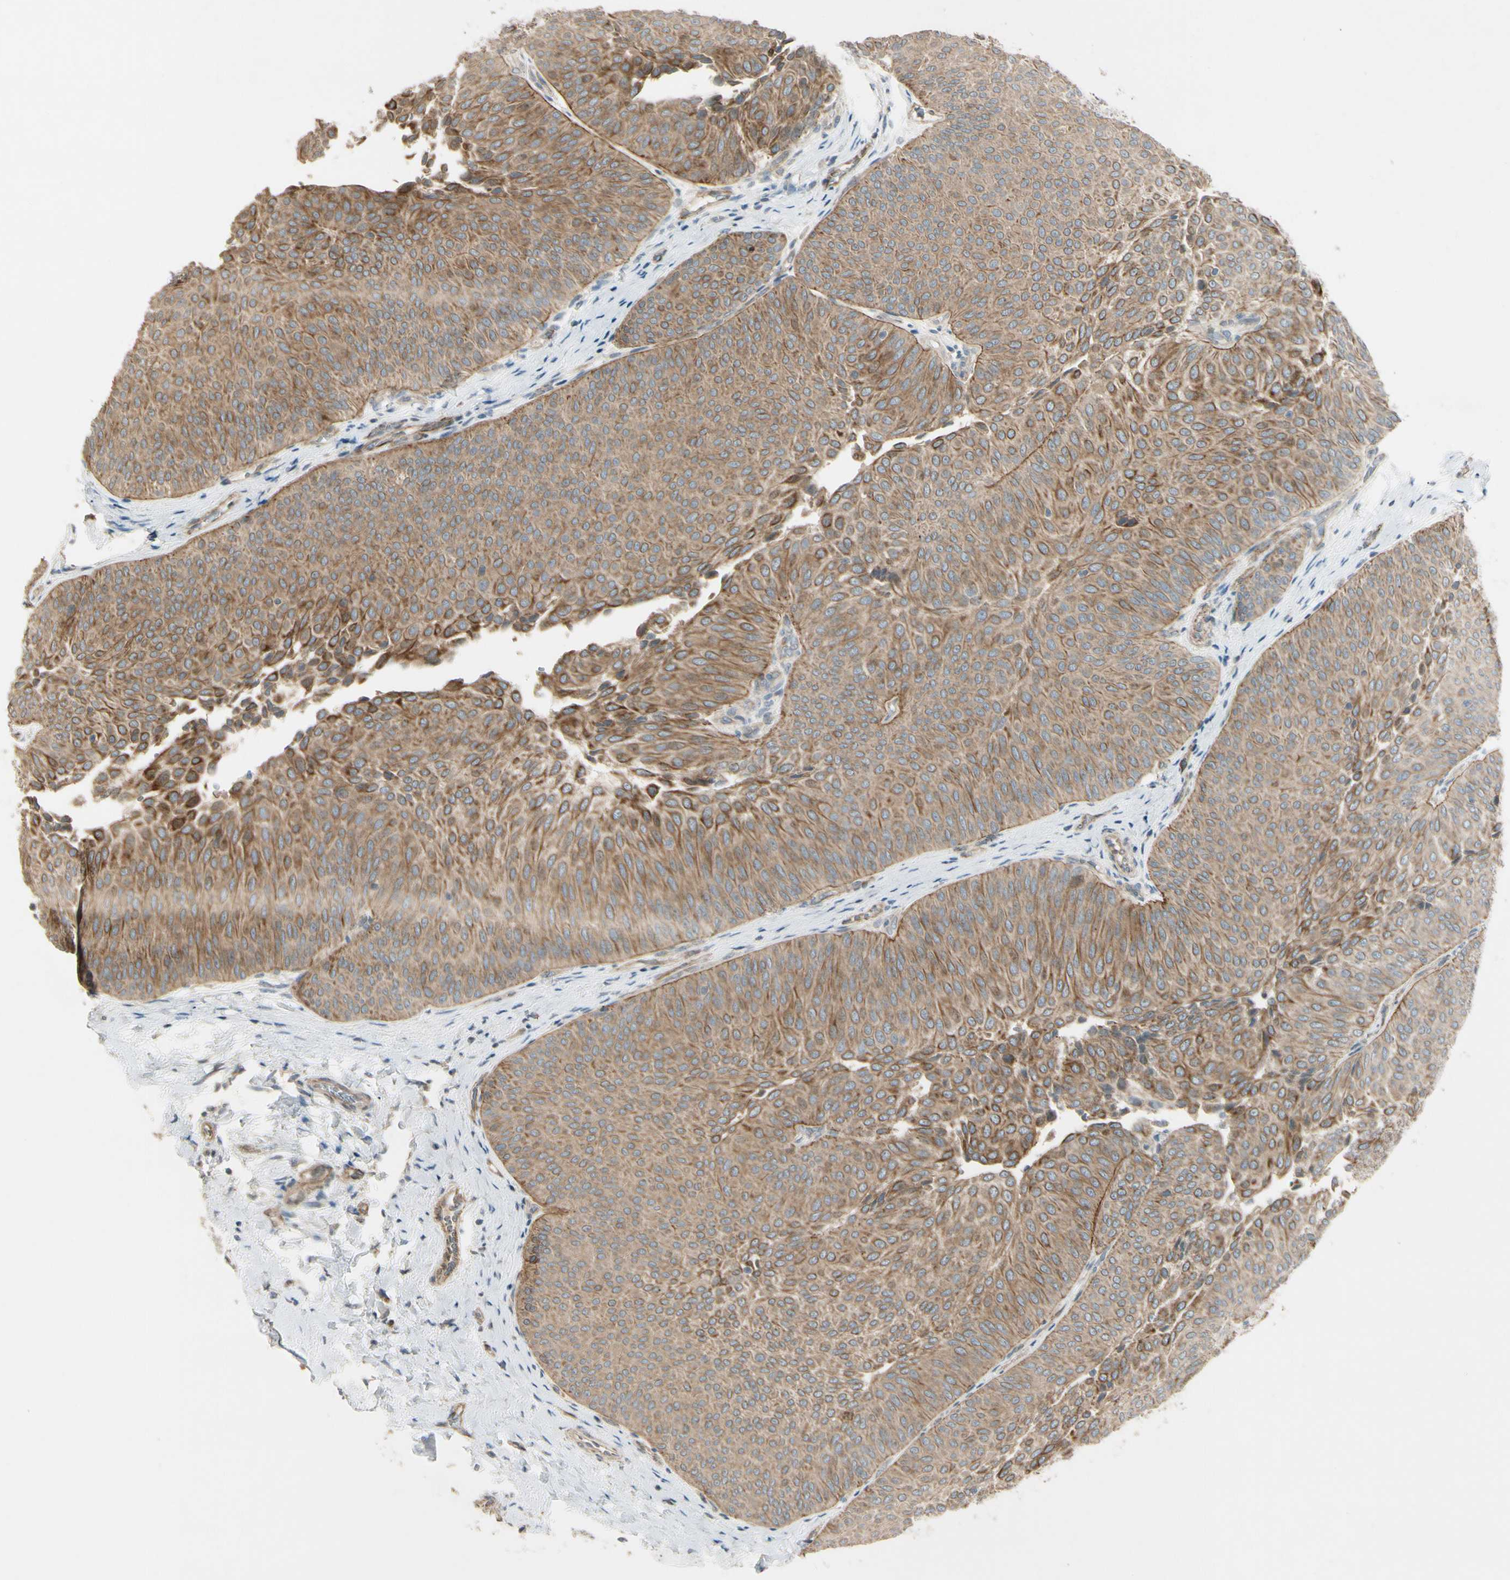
{"staining": {"intensity": "moderate", "quantity": ">75%", "location": "cytoplasmic/membranous"}, "tissue": "urothelial cancer", "cell_type": "Tumor cells", "image_type": "cancer", "snomed": [{"axis": "morphology", "description": "Urothelial carcinoma, Low grade"}, {"axis": "topography", "description": "Urinary bladder"}], "caption": "Immunohistochemistry (IHC) photomicrograph of human low-grade urothelial carcinoma stained for a protein (brown), which exhibits medium levels of moderate cytoplasmic/membranous expression in approximately >75% of tumor cells.", "gene": "PPP3CB", "patient": {"sex": "female", "age": 60}}